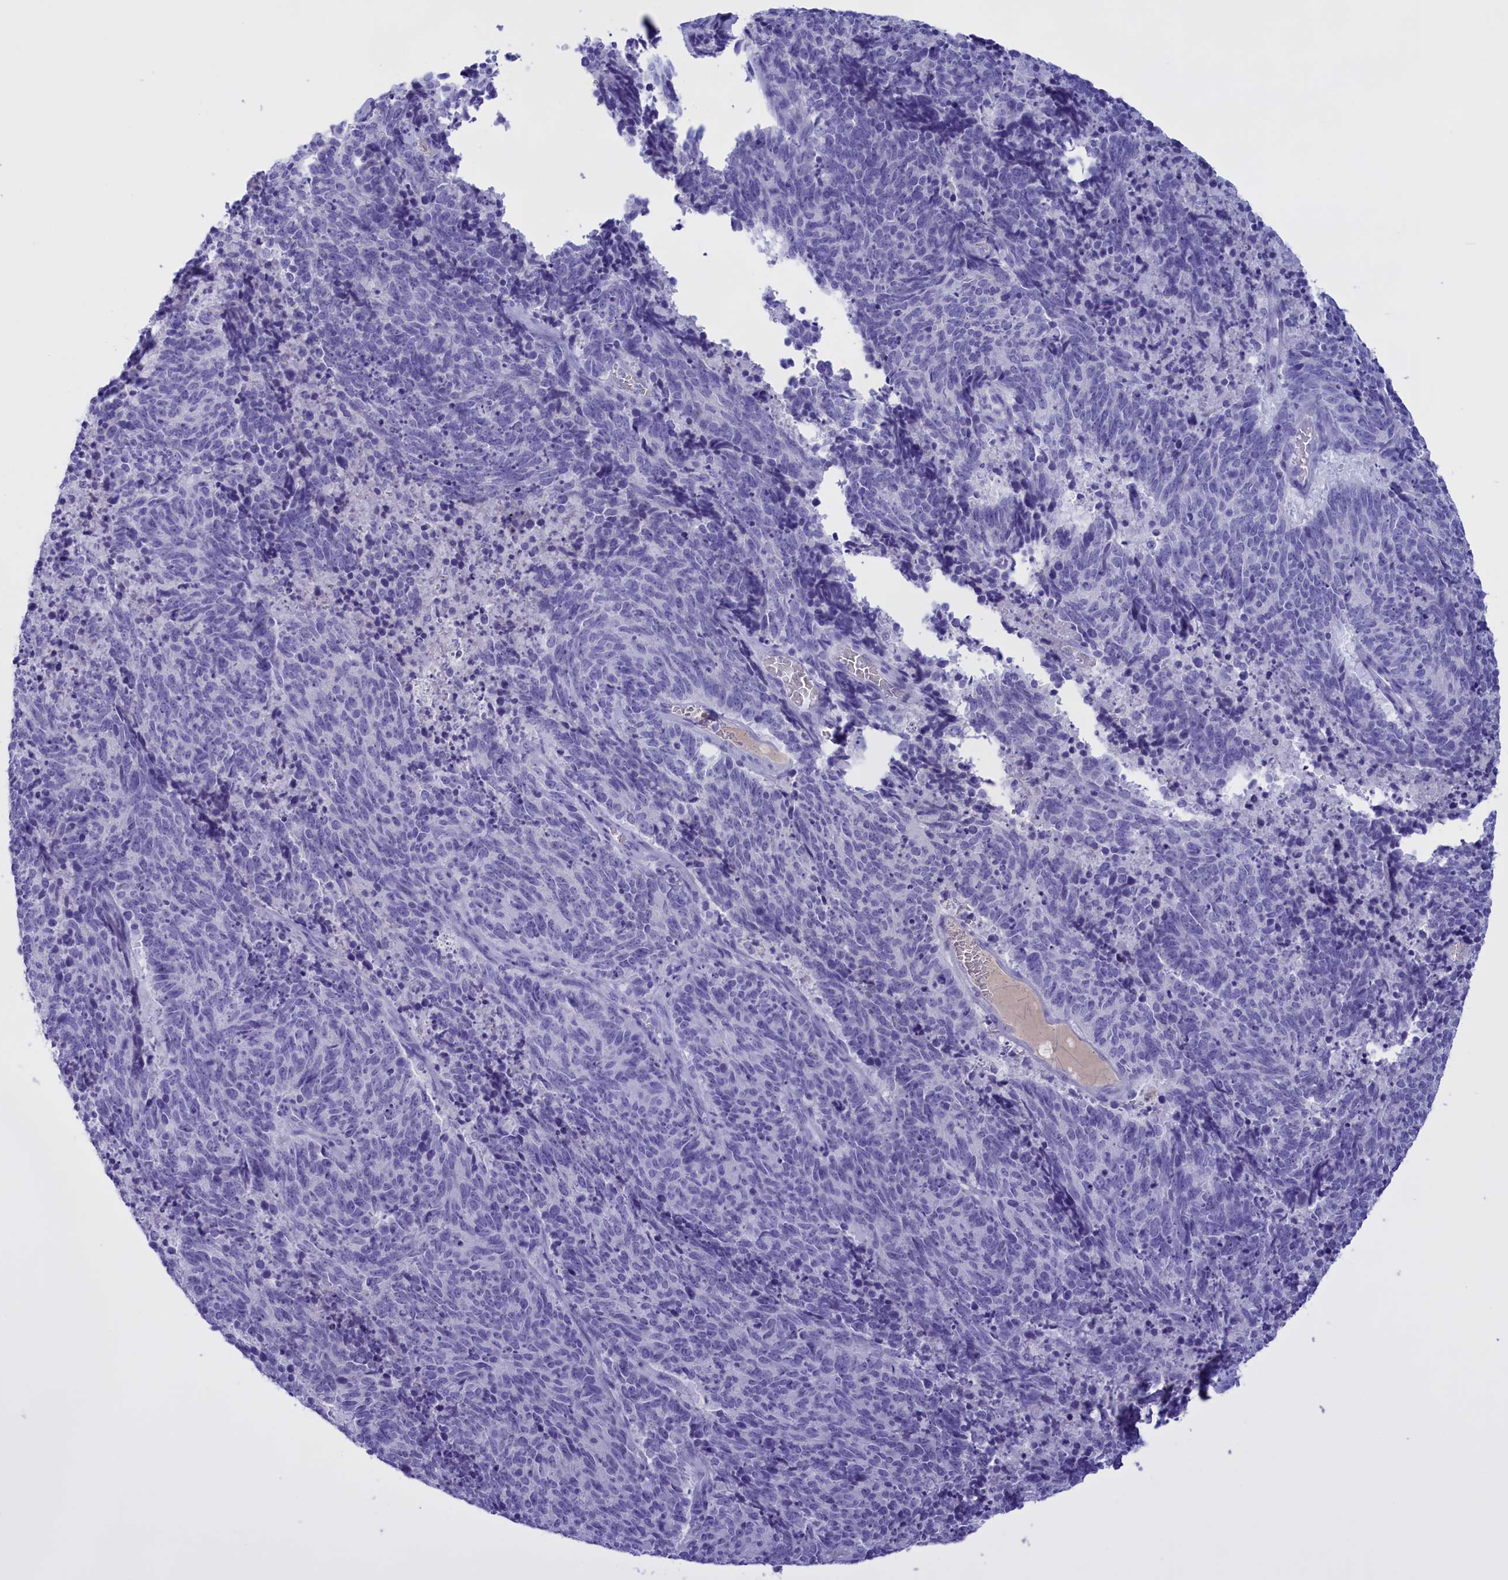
{"staining": {"intensity": "negative", "quantity": "none", "location": "none"}, "tissue": "cervical cancer", "cell_type": "Tumor cells", "image_type": "cancer", "snomed": [{"axis": "morphology", "description": "Squamous cell carcinoma, NOS"}, {"axis": "topography", "description": "Cervix"}], "caption": "Immunohistochemistry (IHC) of cervical cancer (squamous cell carcinoma) reveals no staining in tumor cells. The staining was performed using DAB to visualize the protein expression in brown, while the nuclei were stained in blue with hematoxylin (Magnification: 20x).", "gene": "PROK2", "patient": {"sex": "female", "age": 29}}